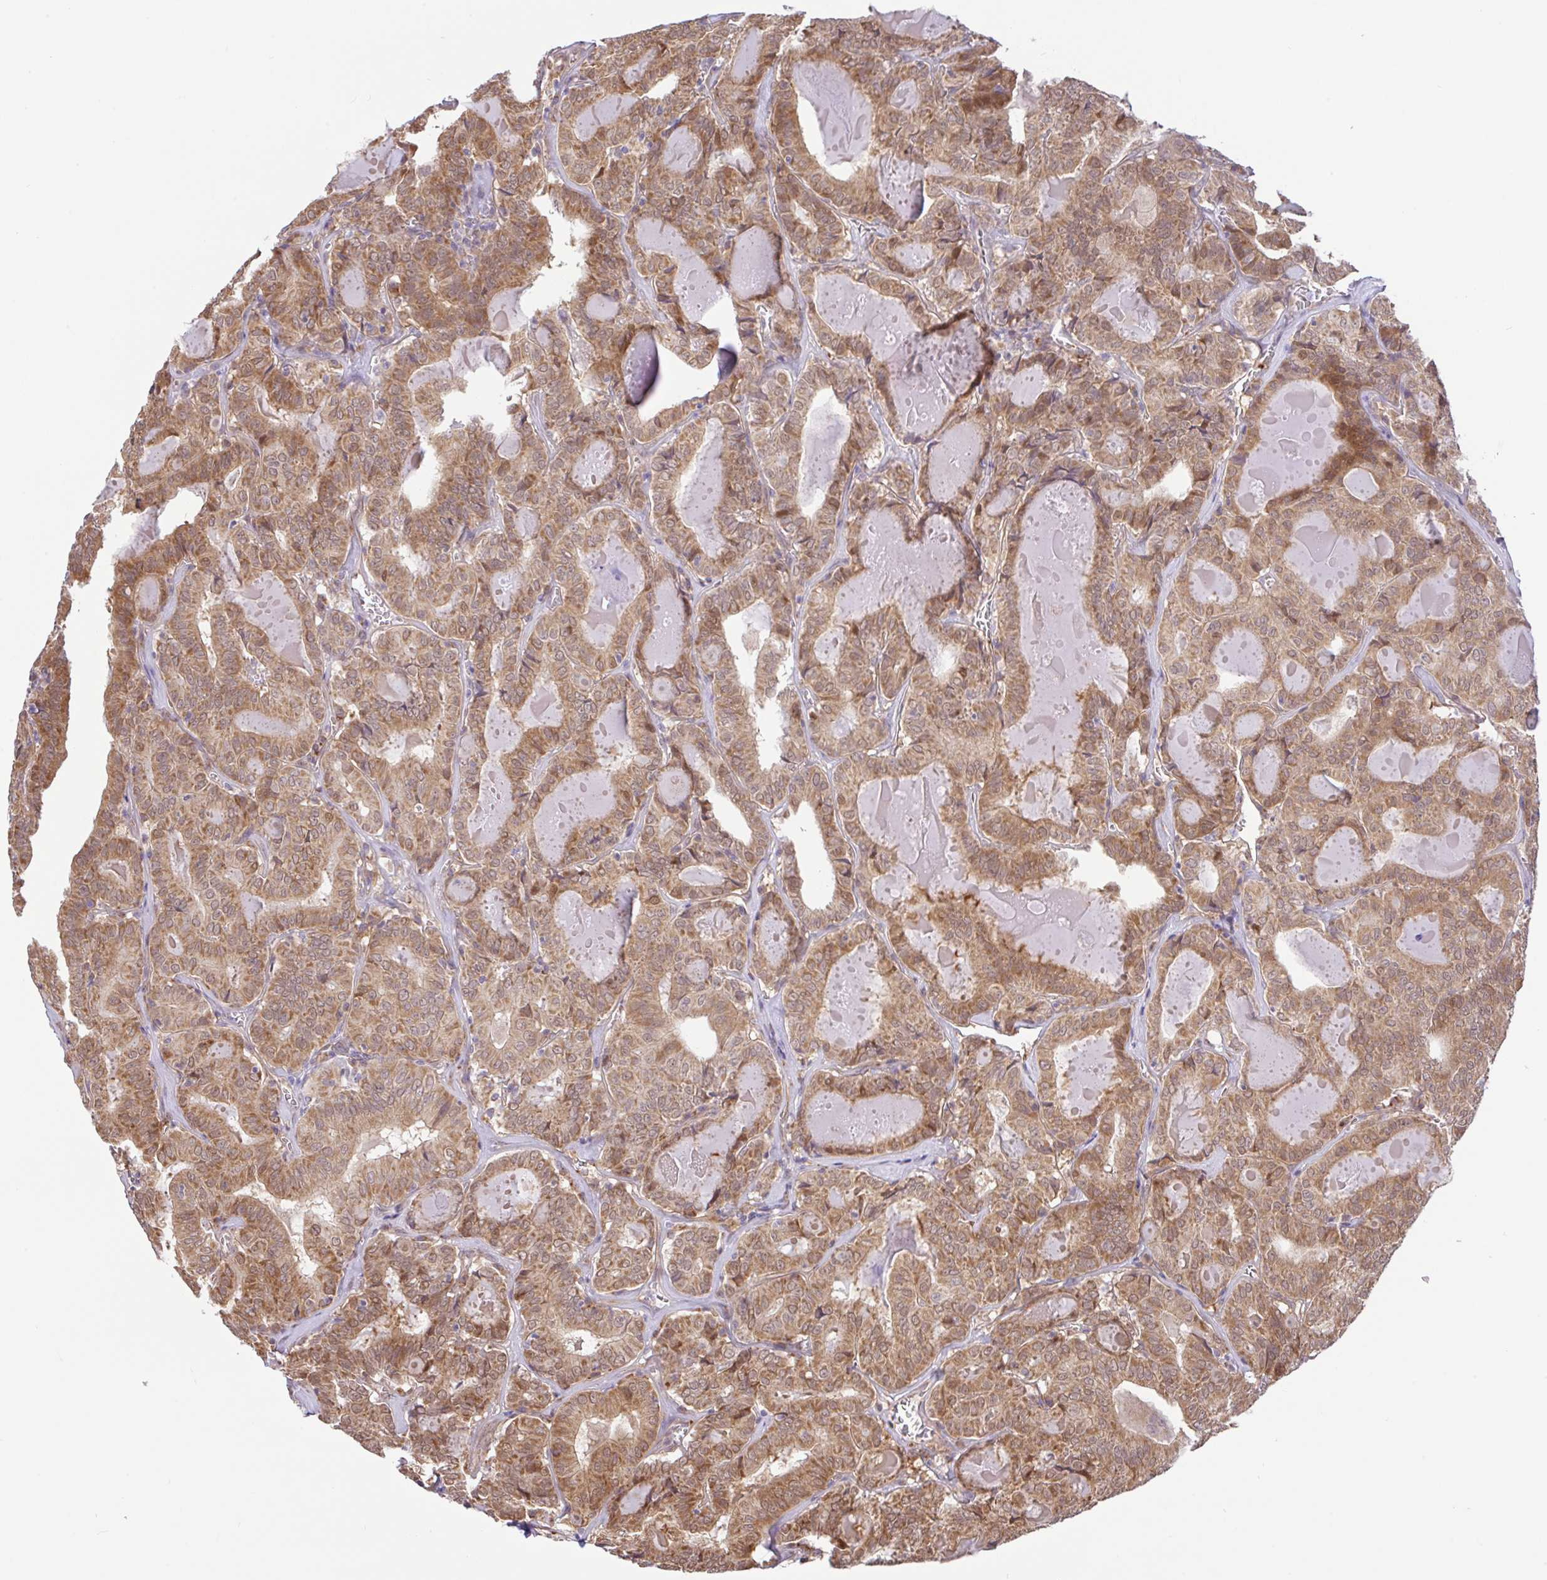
{"staining": {"intensity": "moderate", "quantity": ">75%", "location": "cytoplasmic/membranous"}, "tissue": "thyroid cancer", "cell_type": "Tumor cells", "image_type": "cancer", "snomed": [{"axis": "morphology", "description": "Papillary adenocarcinoma, NOS"}, {"axis": "topography", "description": "Thyroid gland"}], "caption": "Protein expression analysis of human thyroid cancer (papillary adenocarcinoma) reveals moderate cytoplasmic/membranous staining in about >75% of tumor cells. The staining was performed using DAB (3,3'-diaminobenzidine) to visualize the protein expression in brown, while the nuclei were stained in blue with hematoxylin (Magnification: 20x).", "gene": "DLEU7", "patient": {"sex": "female", "age": 72}}